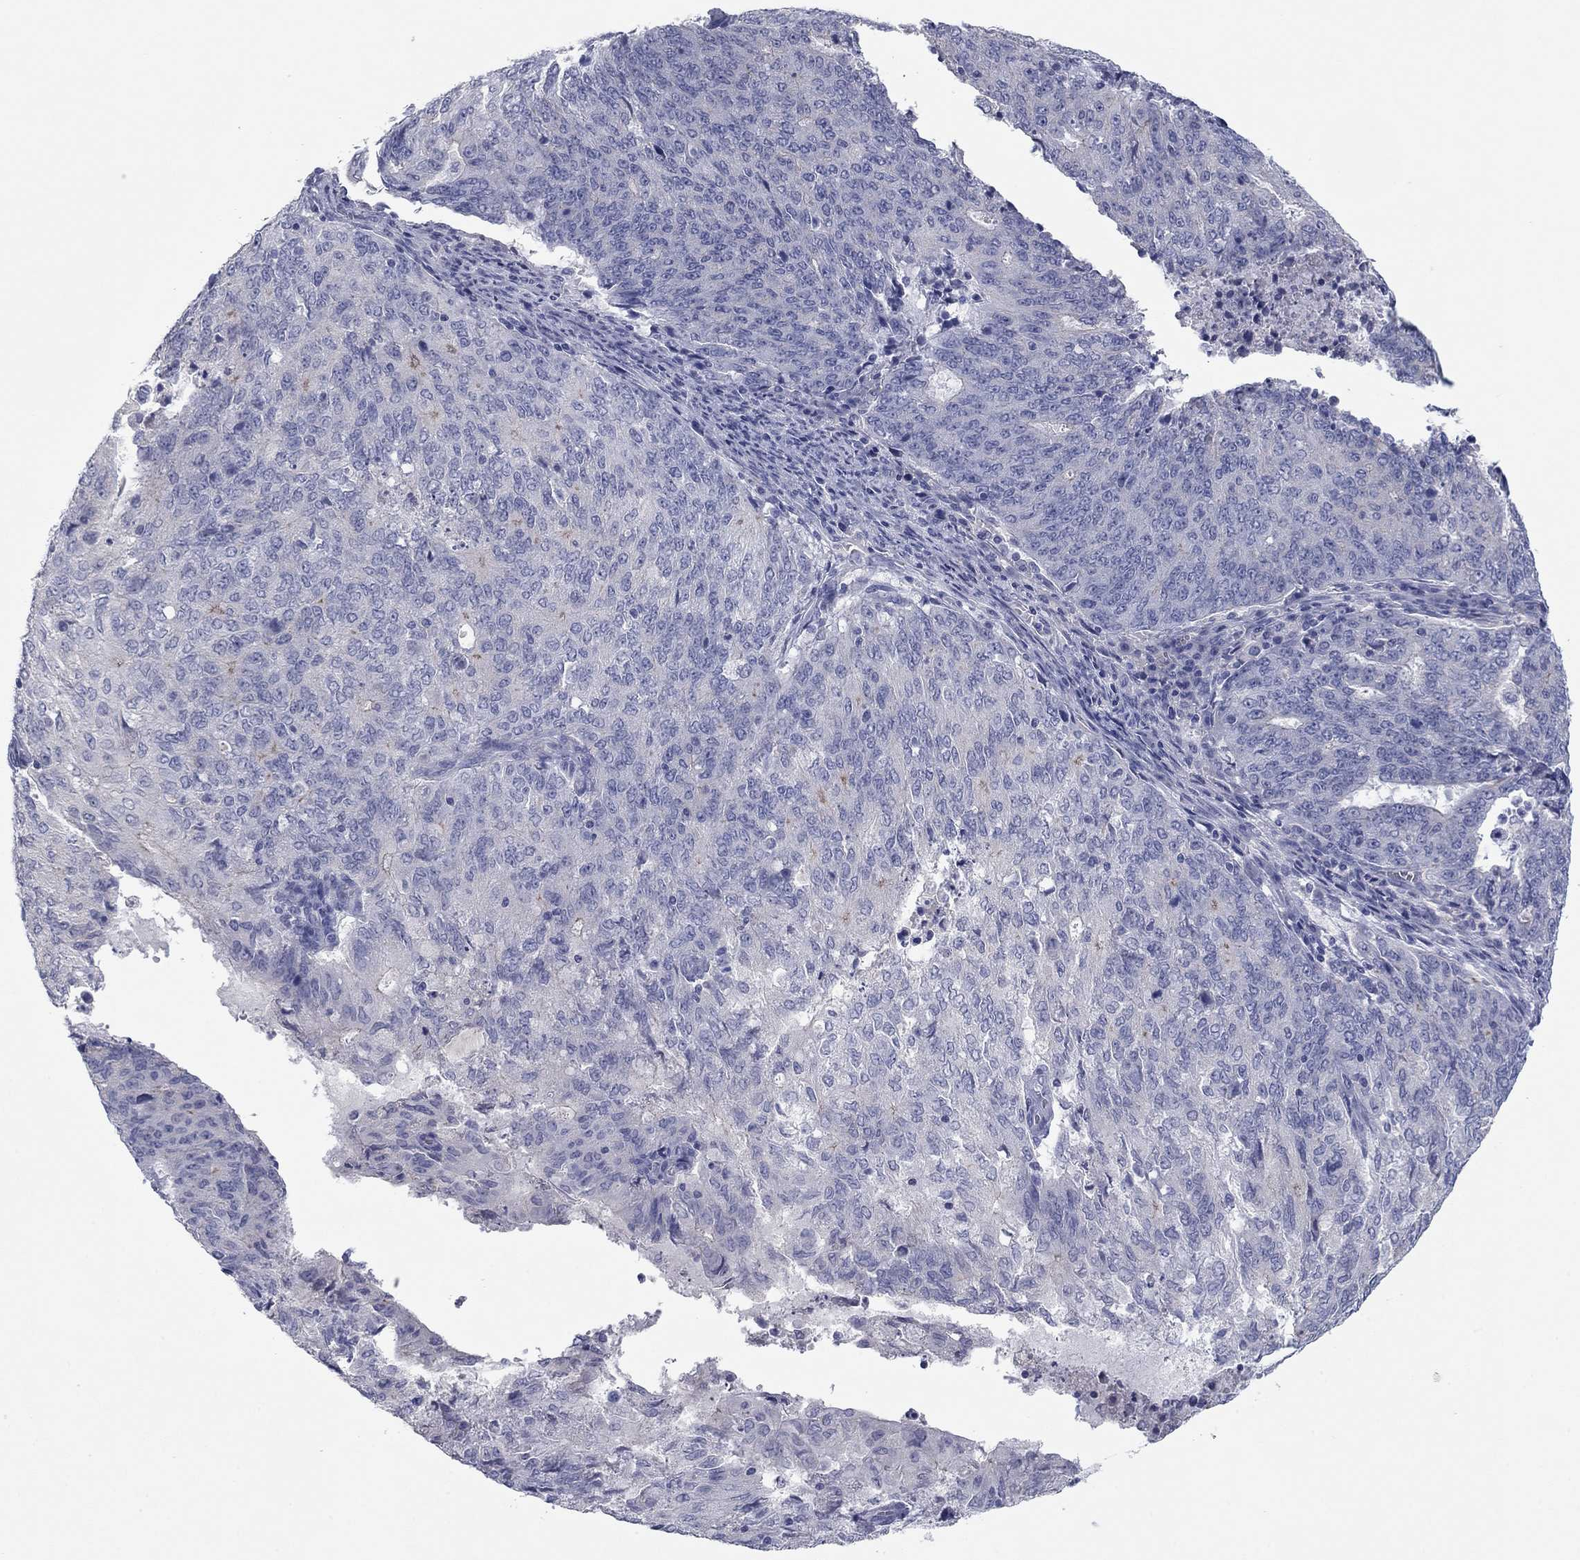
{"staining": {"intensity": "negative", "quantity": "none", "location": "none"}, "tissue": "endometrial cancer", "cell_type": "Tumor cells", "image_type": "cancer", "snomed": [{"axis": "morphology", "description": "Adenocarcinoma, NOS"}, {"axis": "topography", "description": "Endometrium"}], "caption": "Tumor cells show no significant expression in endometrial adenocarcinoma. (DAB immunohistochemistry (IHC) visualized using brightfield microscopy, high magnification).", "gene": "CNTNAP4", "patient": {"sex": "female", "age": 82}}